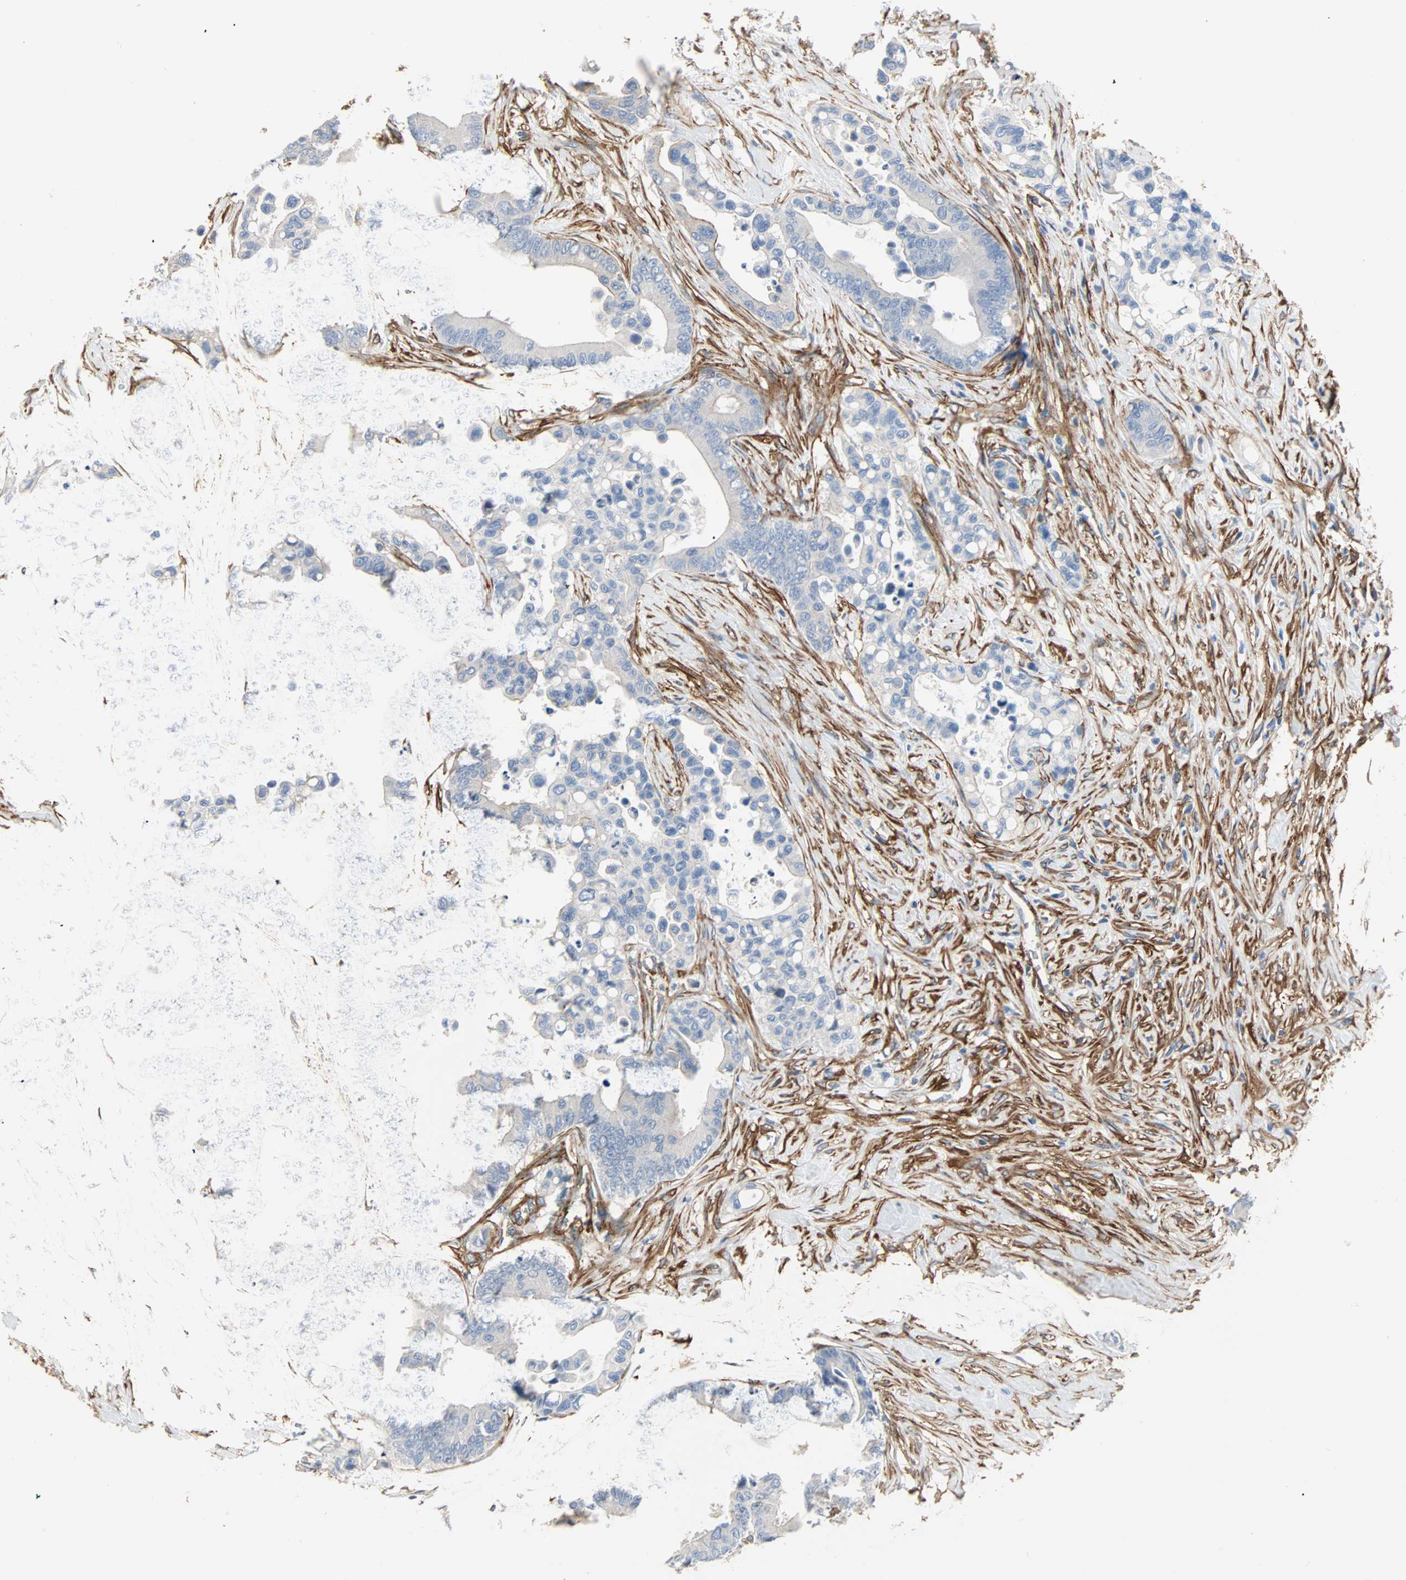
{"staining": {"intensity": "negative", "quantity": "none", "location": "none"}, "tissue": "colorectal cancer", "cell_type": "Tumor cells", "image_type": "cancer", "snomed": [{"axis": "morphology", "description": "Normal tissue, NOS"}, {"axis": "morphology", "description": "Adenocarcinoma, NOS"}, {"axis": "topography", "description": "Colon"}], "caption": "DAB (3,3'-diaminobenzidine) immunohistochemical staining of human adenocarcinoma (colorectal) shows no significant staining in tumor cells.", "gene": "EPB41L2", "patient": {"sex": "male", "age": 82}}